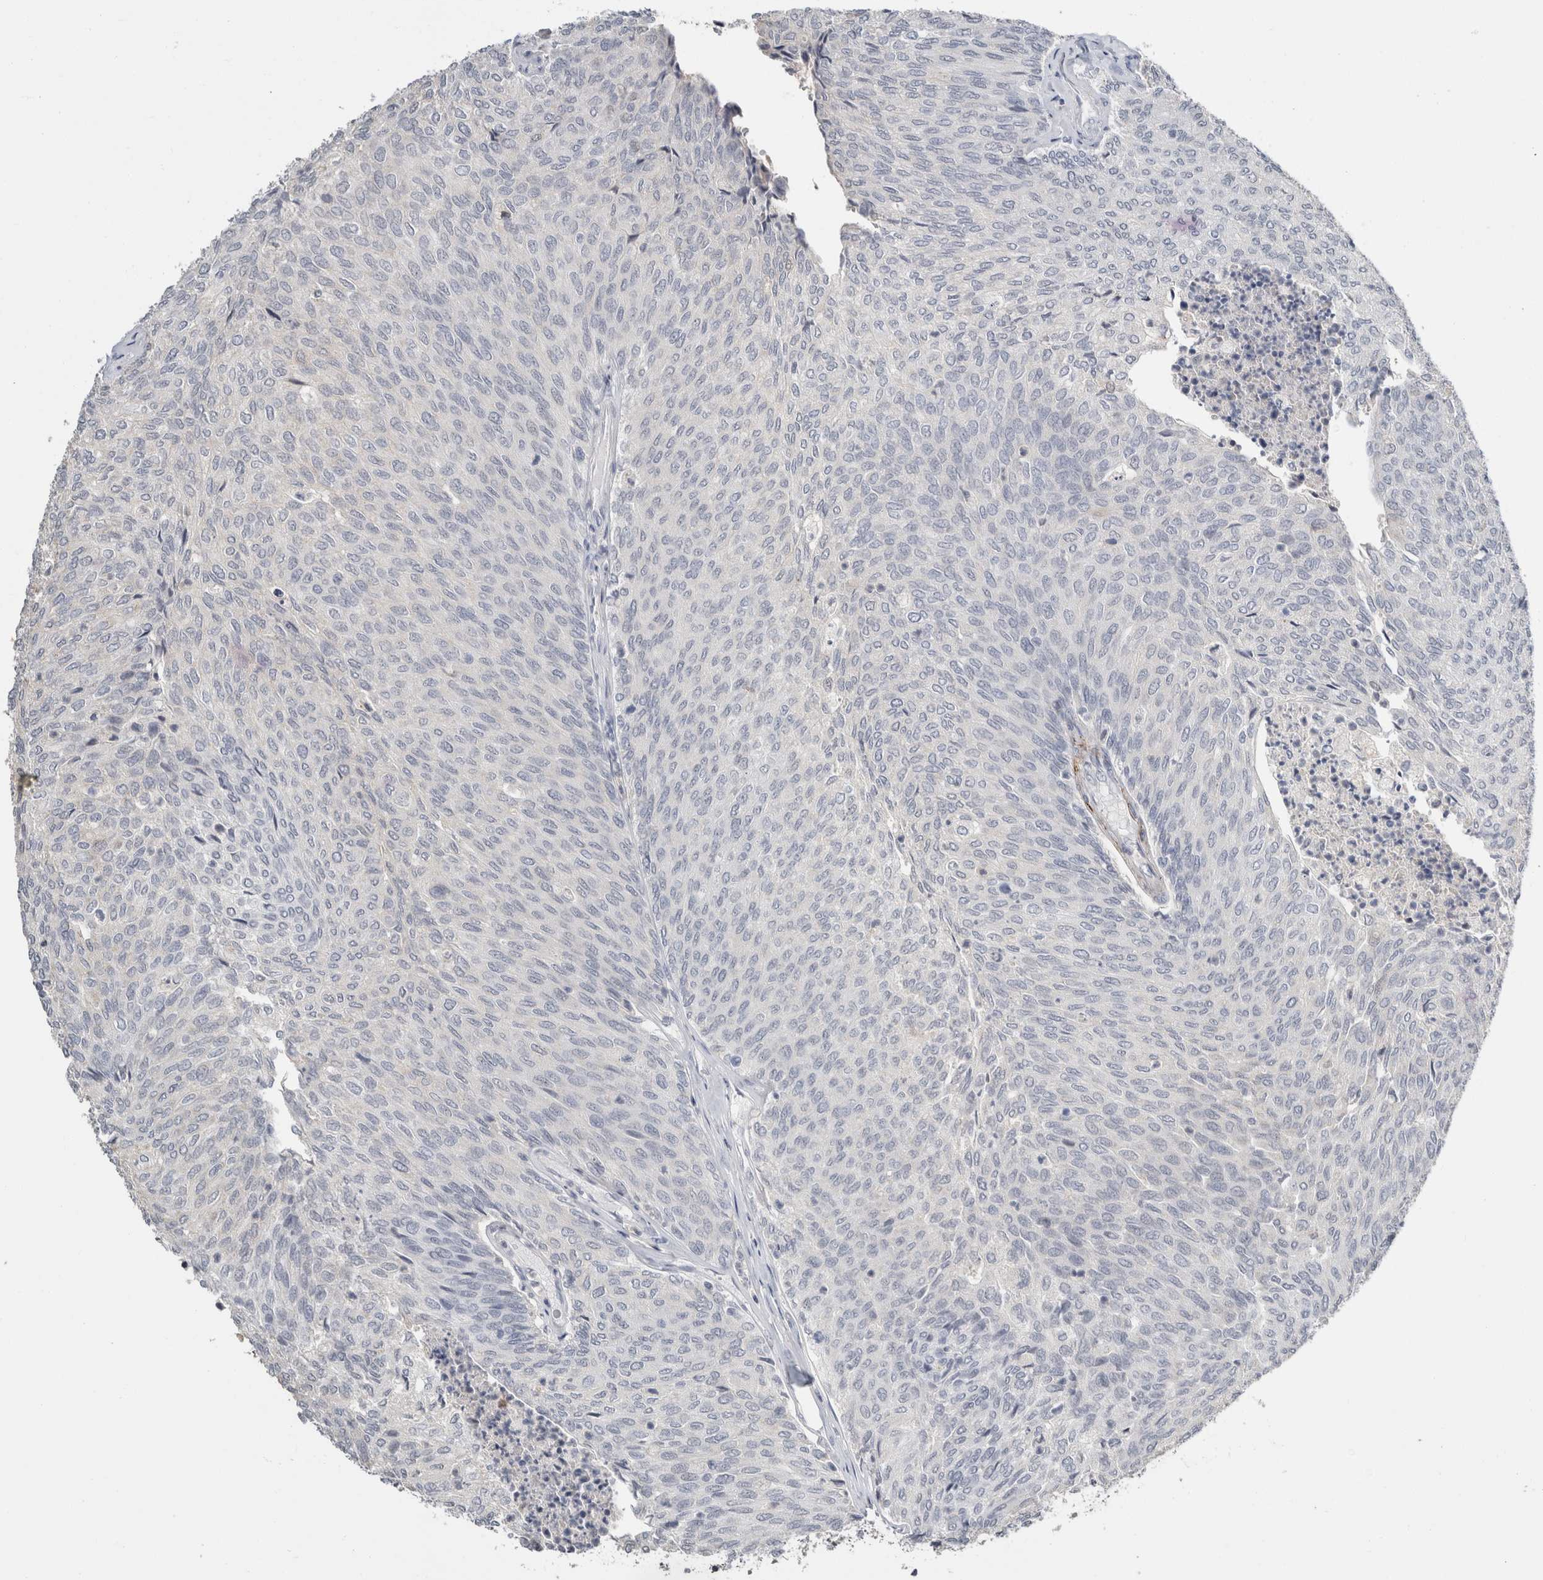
{"staining": {"intensity": "negative", "quantity": "none", "location": "none"}, "tissue": "urothelial cancer", "cell_type": "Tumor cells", "image_type": "cancer", "snomed": [{"axis": "morphology", "description": "Urothelial carcinoma, Low grade"}, {"axis": "topography", "description": "Urinary bladder"}], "caption": "IHC photomicrograph of urothelial carcinoma (low-grade) stained for a protein (brown), which shows no expression in tumor cells.", "gene": "CRAT", "patient": {"sex": "female", "age": 79}}